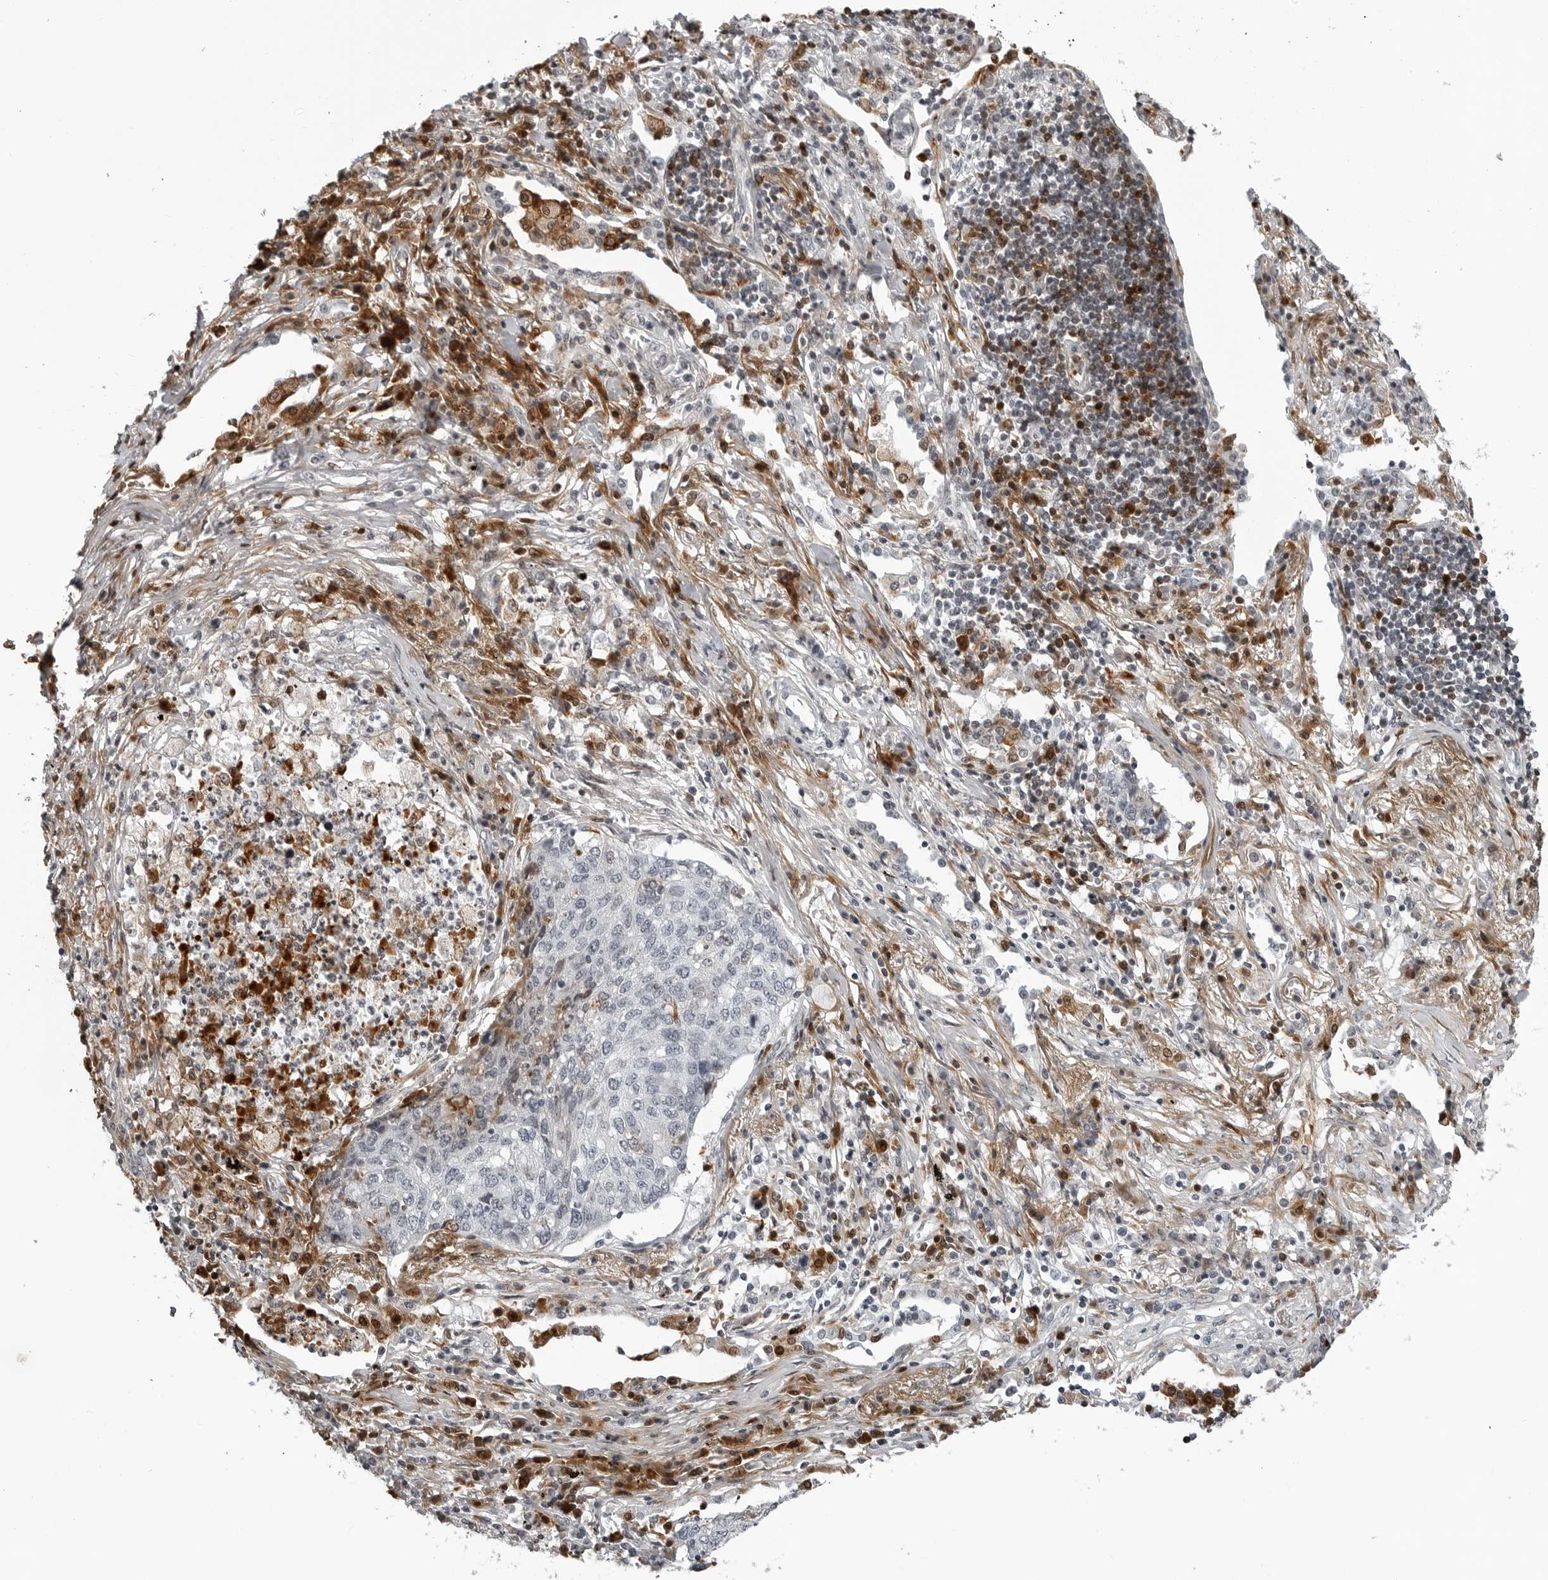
{"staining": {"intensity": "moderate", "quantity": "<25%", "location": "cytoplasmic/membranous"}, "tissue": "lung cancer", "cell_type": "Tumor cells", "image_type": "cancer", "snomed": [{"axis": "morphology", "description": "Squamous cell carcinoma, NOS"}, {"axis": "topography", "description": "Lung"}], "caption": "Lung squamous cell carcinoma stained with a protein marker exhibits moderate staining in tumor cells.", "gene": "CXCR5", "patient": {"sex": "female", "age": 63}}